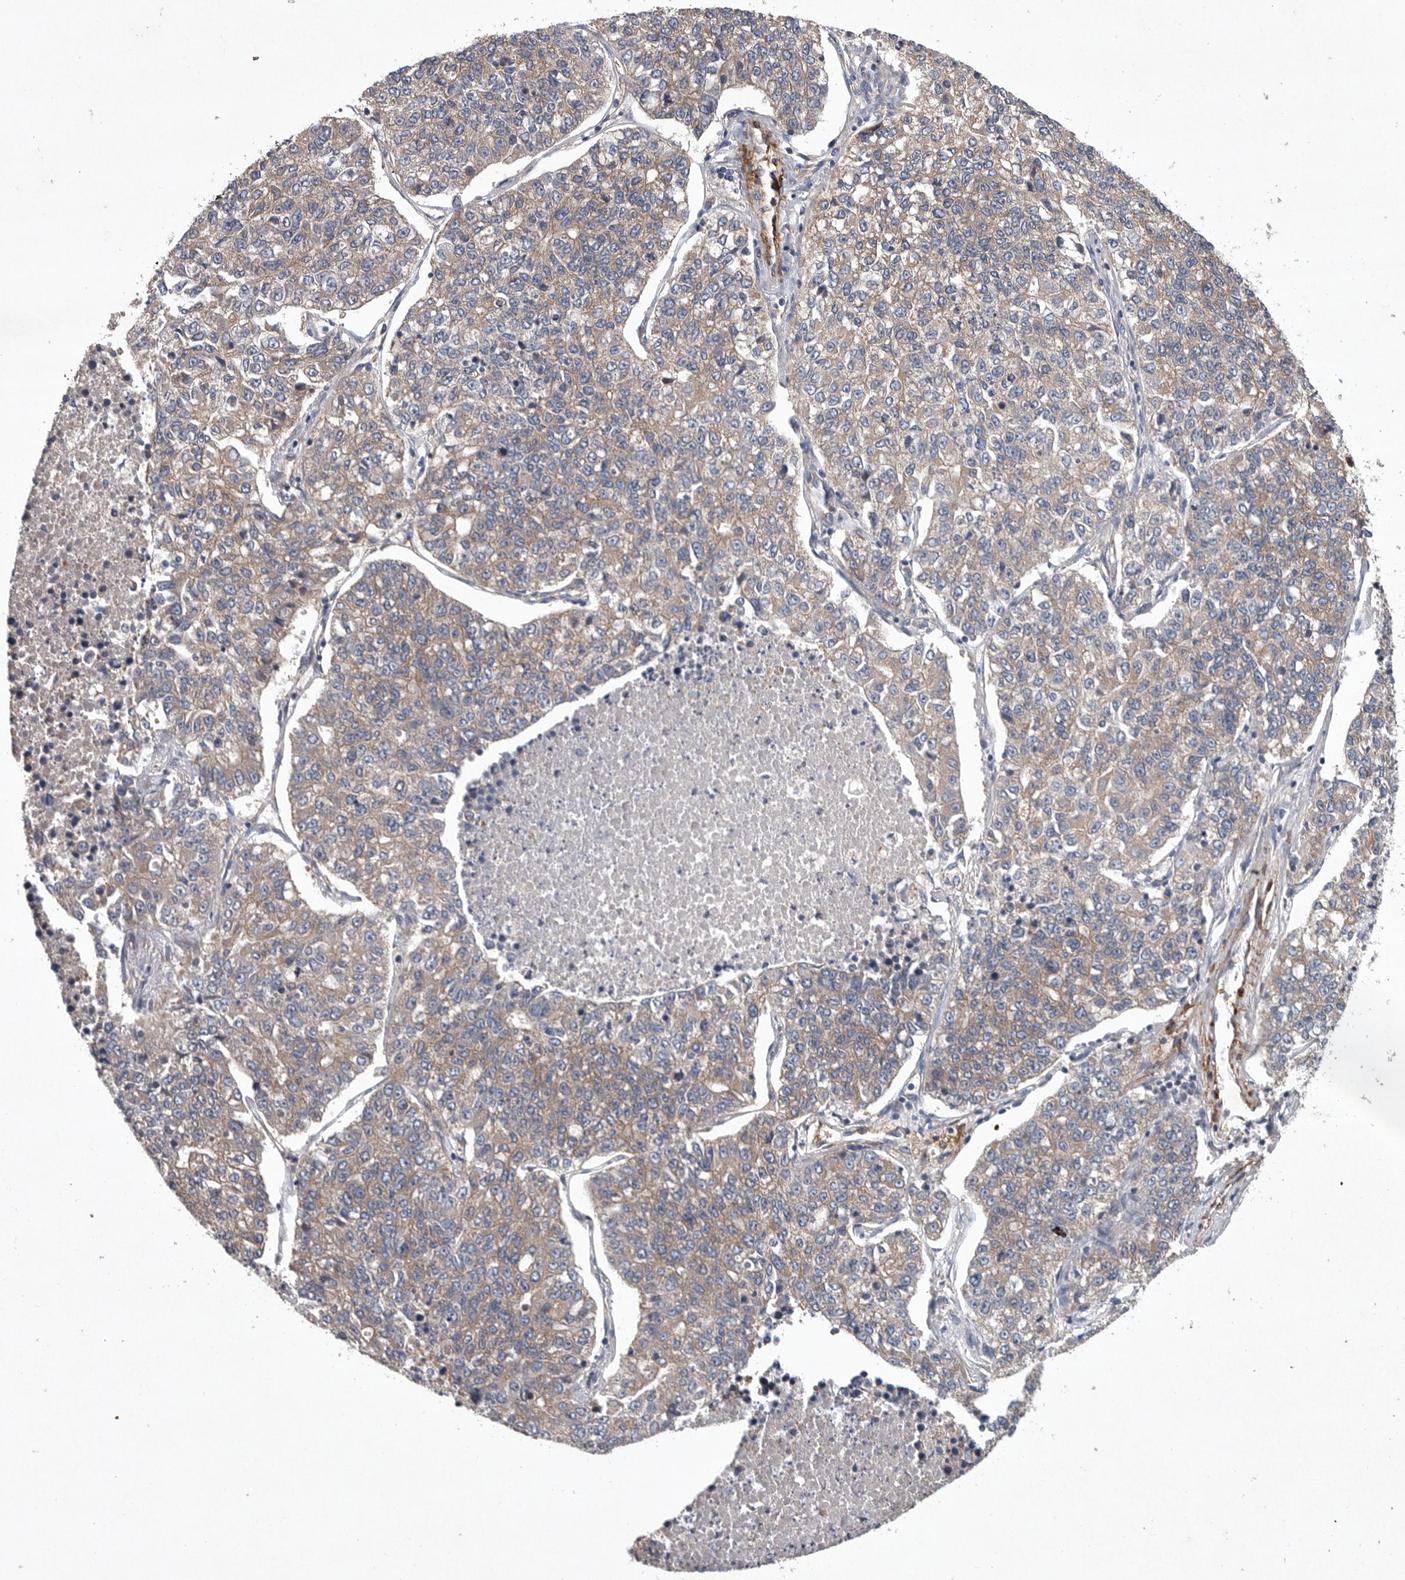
{"staining": {"intensity": "weak", "quantity": ">75%", "location": "cytoplasmic/membranous"}, "tissue": "lung cancer", "cell_type": "Tumor cells", "image_type": "cancer", "snomed": [{"axis": "morphology", "description": "Adenocarcinoma, NOS"}, {"axis": "topography", "description": "Lung"}], "caption": "Weak cytoplasmic/membranous expression is identified in approximately >75% of tumor cells in lung adenocarcinoma.", "gene": "OXR1", "patient": {"sex": "male", "age": 49}}